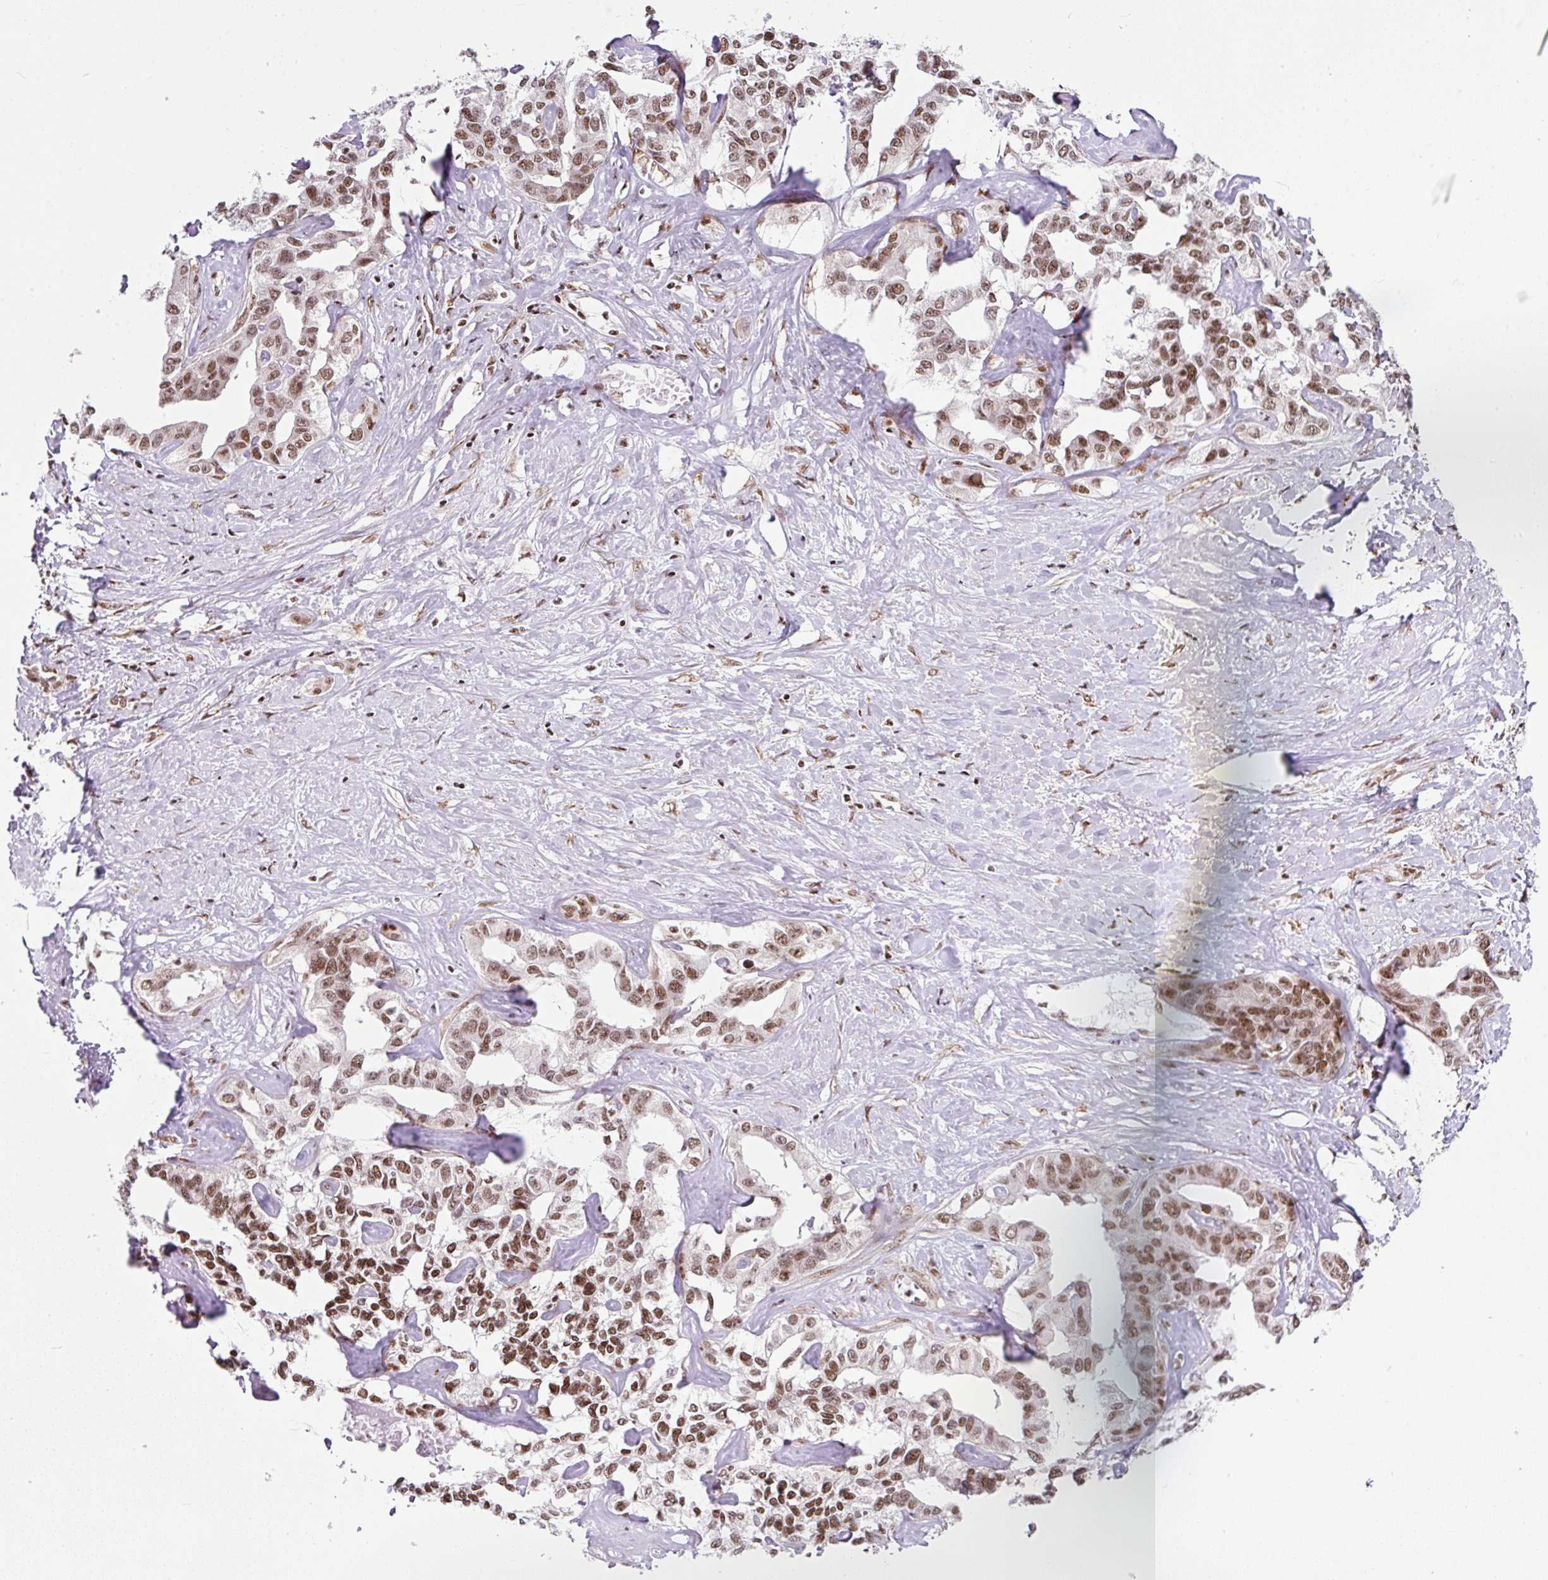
{"staining": {"intensity": "moderate", "quantity": ">75%", "location": "nuclear"}, "tissue": "liver cancer", "cell_type": "Tumor cells", "image_type": "cancer", "snomed": [{"axis": "morphology", "description": "Cholangiocarcinoma"}, {"axis": "topography", "description": "Liver"}], "caption": "The immunohistochemical stain shows moderate nuclear positivity in tumor cells of liver cancer (cholangiocarcinoma) tissue. Ihc stains the protein of interest in brown and the nuclei are stained blue.", "gene": "NFYA", "patient": {"sex": "male", "age": 59}}